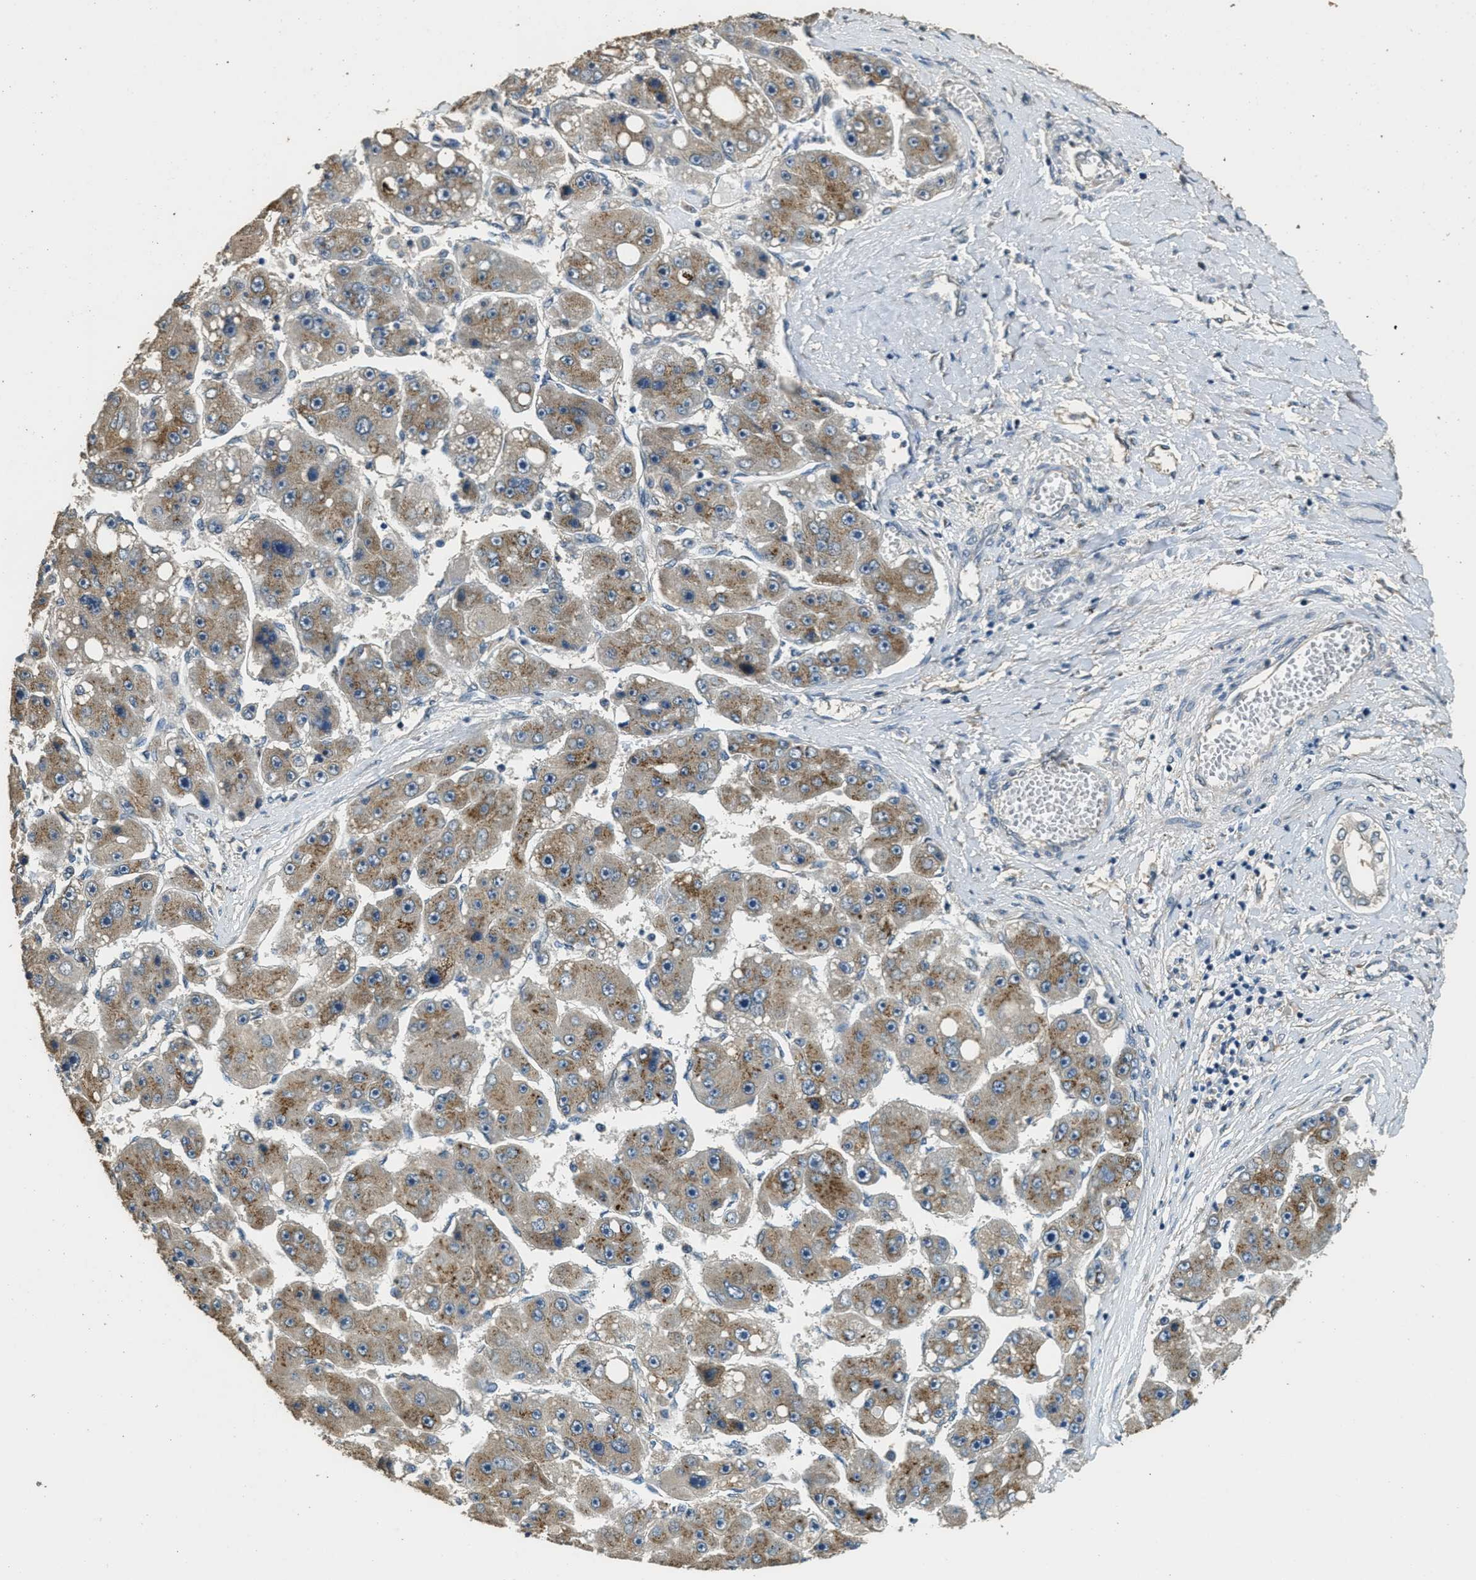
{"staining": {"intensity": "moderate", "quantity": ">75%", "location": "cytoplasmic/membranous"}, "tissue": "liver cancer", "cell_type": "Tumor cells", "image_type": "cancer", "snomed": [{"axis": "morphology", "description": "Carcinoma, Hepatocellular, NOS"}, {"axis": "topography", "description": "Liver"}], "caption": "Moderate cytoplasmic/membranous expression for a protein is identified in about >75% of tumor cells of liver cancer using IHC.", "gene": "RAB6B", "patient": {"sex": "female", "age": 61}}